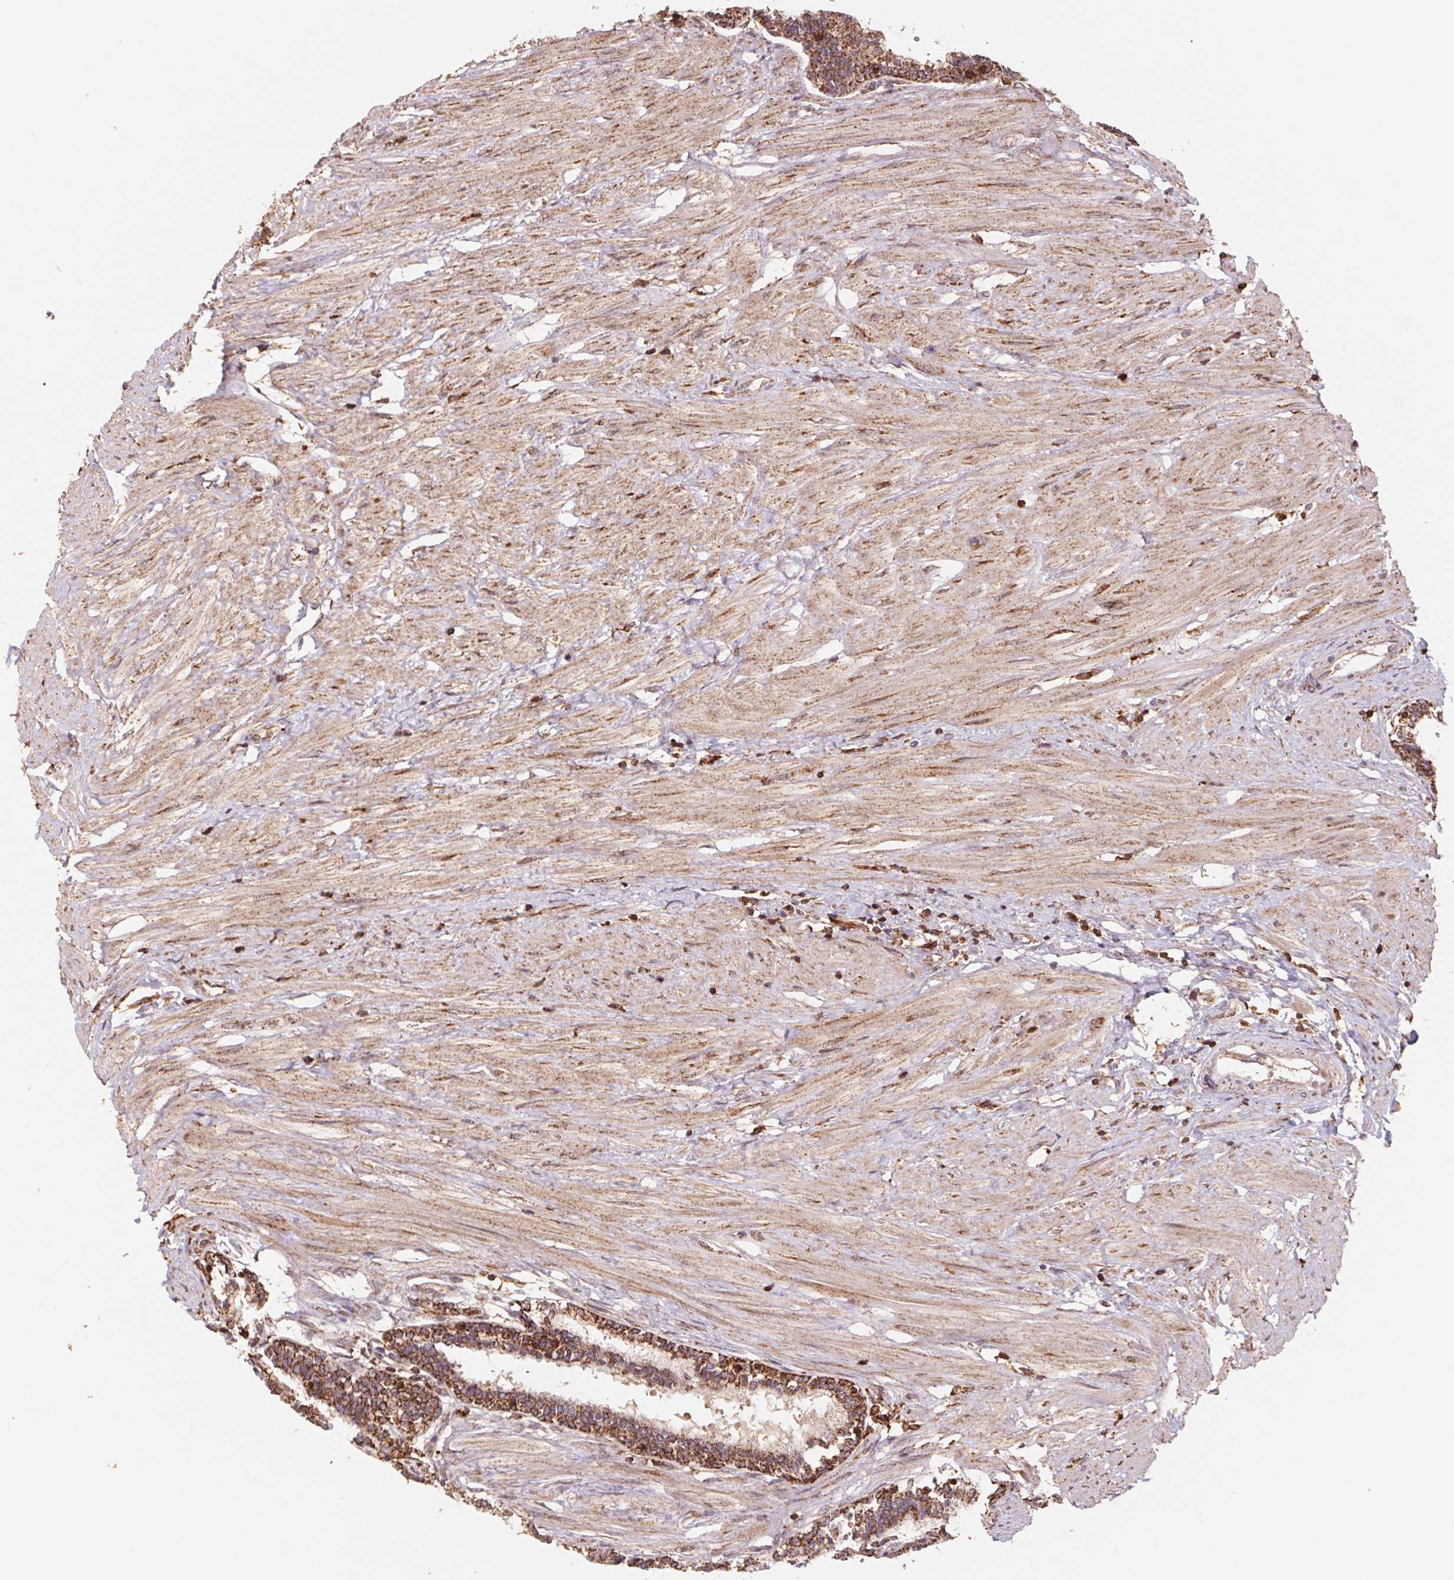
{"staining": {"intensity": "moderate", "quantity": ">75%", "location": "cytoplasmic/membranous"}, "tissue": "prostate", "cell_type": "Glandular cells", "image_type": "normal", "snomed": [{"axis": "morphology", "description": "Normal tissue, NOS"}, {"axis": "topography", "description": "Prostate"}], "caption": "A brown stain labels moderate cytoplasmic/membranous expression of a protein in glandular cells of unremarkable human prostate. The protein of interest is shown in brown color, while the nuclei are stained blue.", "gene": "URM1", "patient": {"sex": "male", "age": 55}}